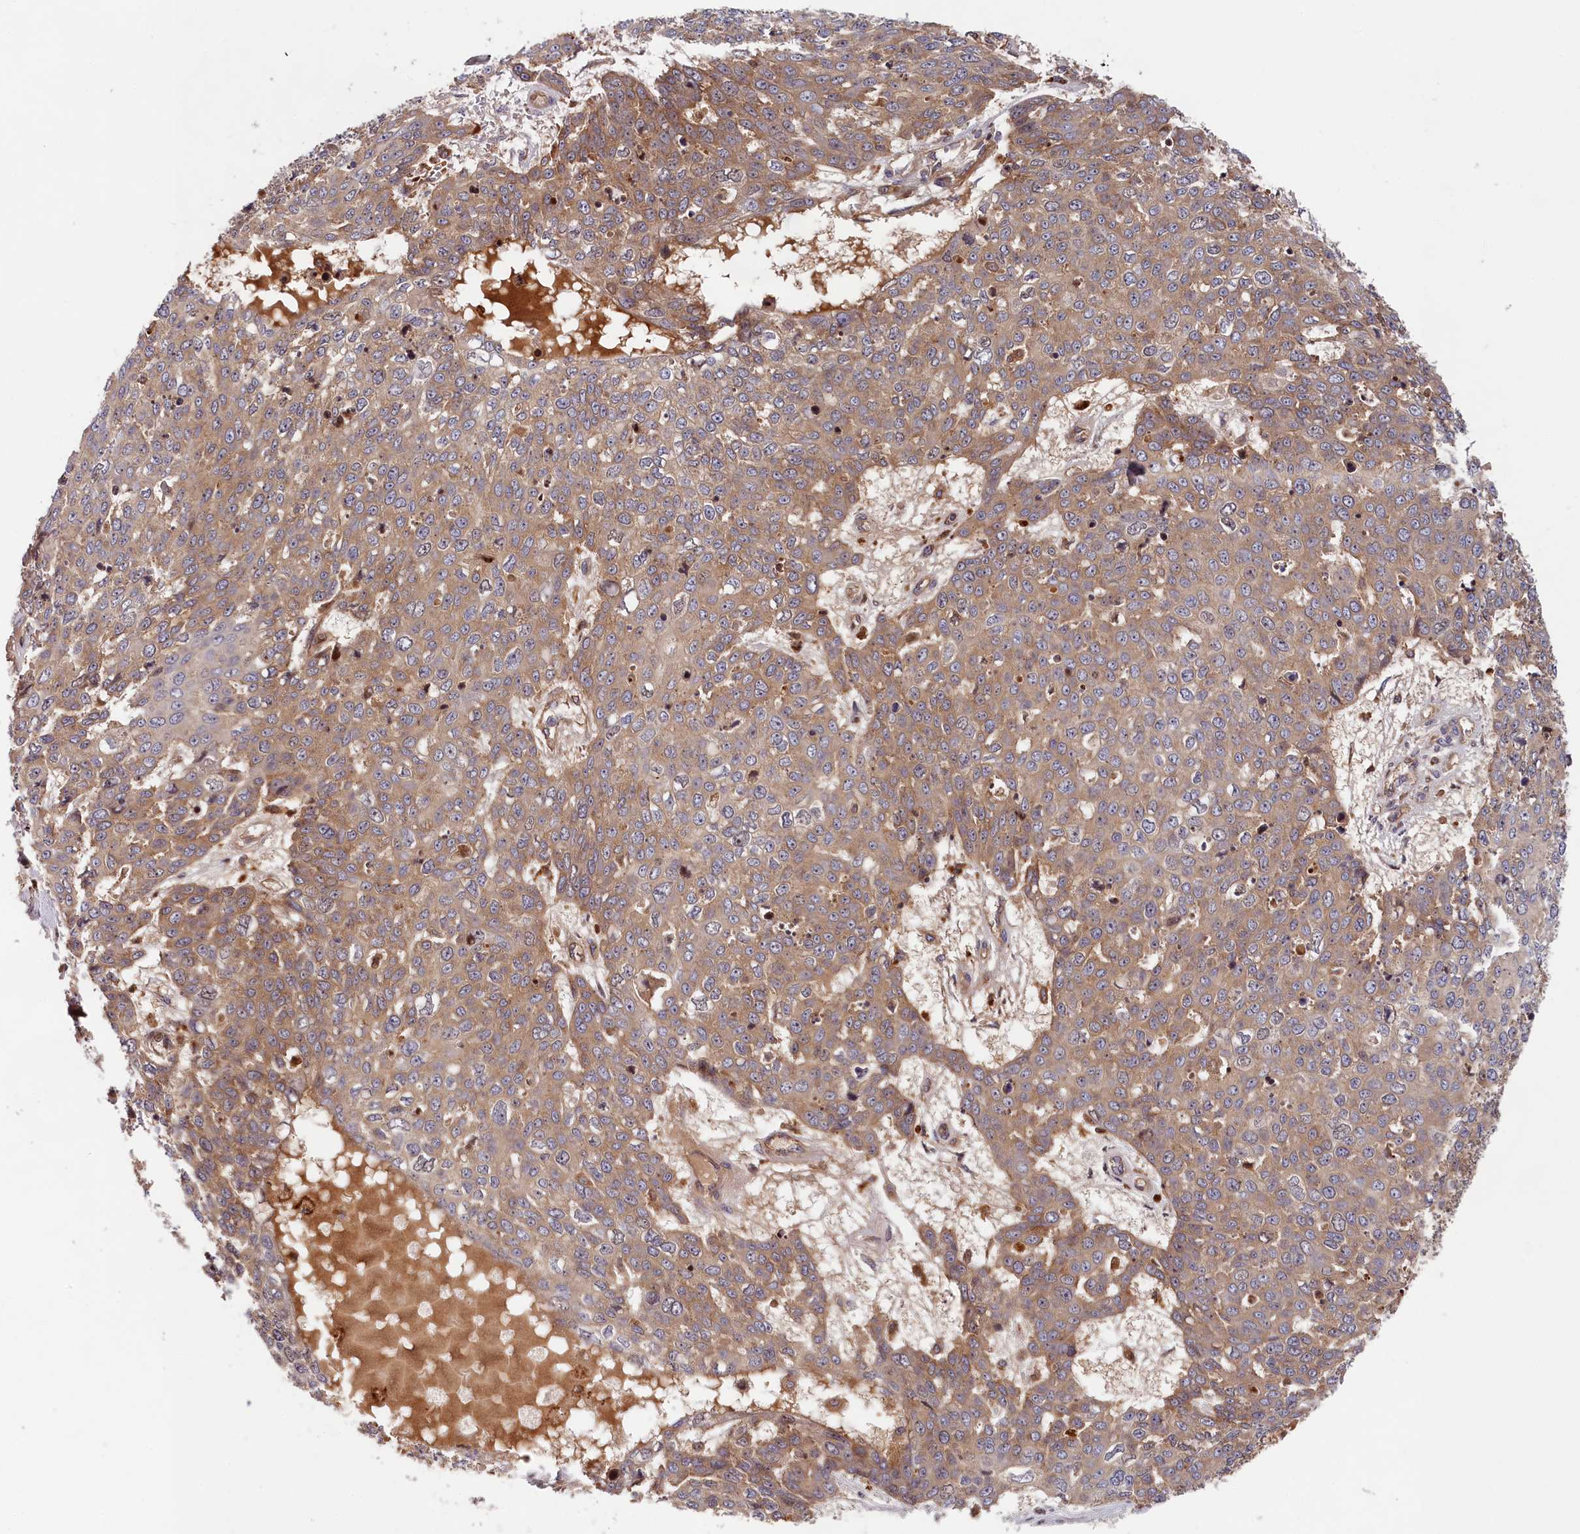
{"staining": {"intensity": "moderate", "quantity": ">75%", "location": "cytoplasmic/membranous"}, "tissue": "skin cancer", "cell_type": "Tumor cells", "image_type": "cancer", "snomed": [{"axis": "morphology", "description": "Normal tissue, NOS"}, {"axis": "morphology", "description": "Squamous cell carcinoma, NOS"}, {"axis": "topography", "description": "Skin"}], "caption": "Immunohistochemical staining of skin cancer shows medium levels of moderate cytoplasmic/membranous expression in about >75% of tumor cells. The staining was performed using DAB (3,3'-diaminobenzidine) to visualize the protein expression in brown, while the nuclei were stained in blue with hematoxylin (Magnification: 20x).", "gene": "CEP44", "patient": {"sex": "male", "age": 72}}